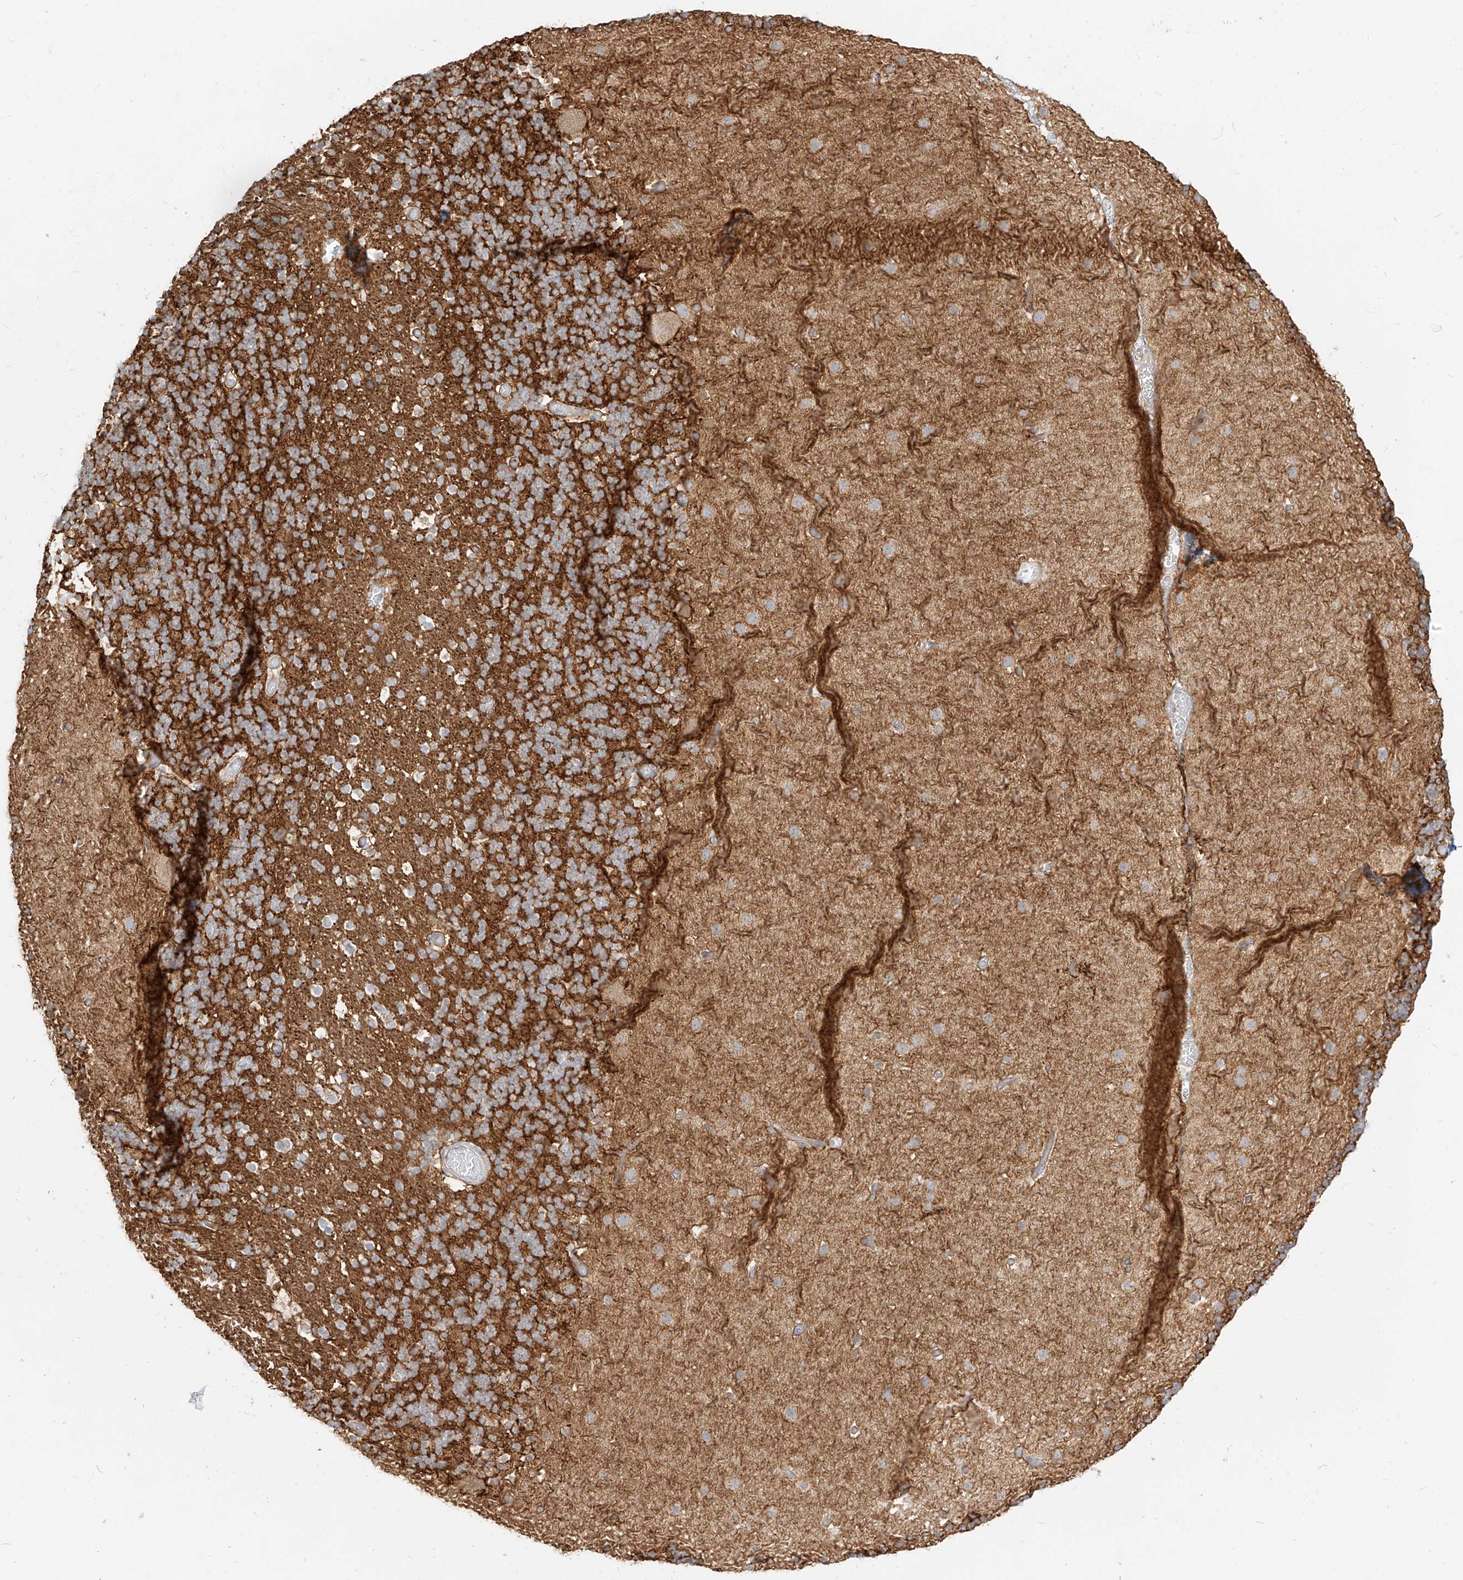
{"staining": {"intensity": "moderate", "quantity": ">75%", "location": "cytoplasmic/membranous"}, "tissue": "cerebellum", "cell_type": "Cells in granular layer", "image_type": "normal", "snomed": [{"axis": "morphology", "description": "Normal tissue, NOS"}, {"axis": "topography", "description": "Cerebellum"}], "caption": "Moderate cytoplasmic/membranous staining is appreciated in approximately >75% of cells in granular layer in unremarkable cerebellum. (DAB (3,3'-diaminobenzidine) IHC with brightfield microscopy, high magnification).", "gene": "ZIM3", "patient": {"sex": "male", "age": 57}}